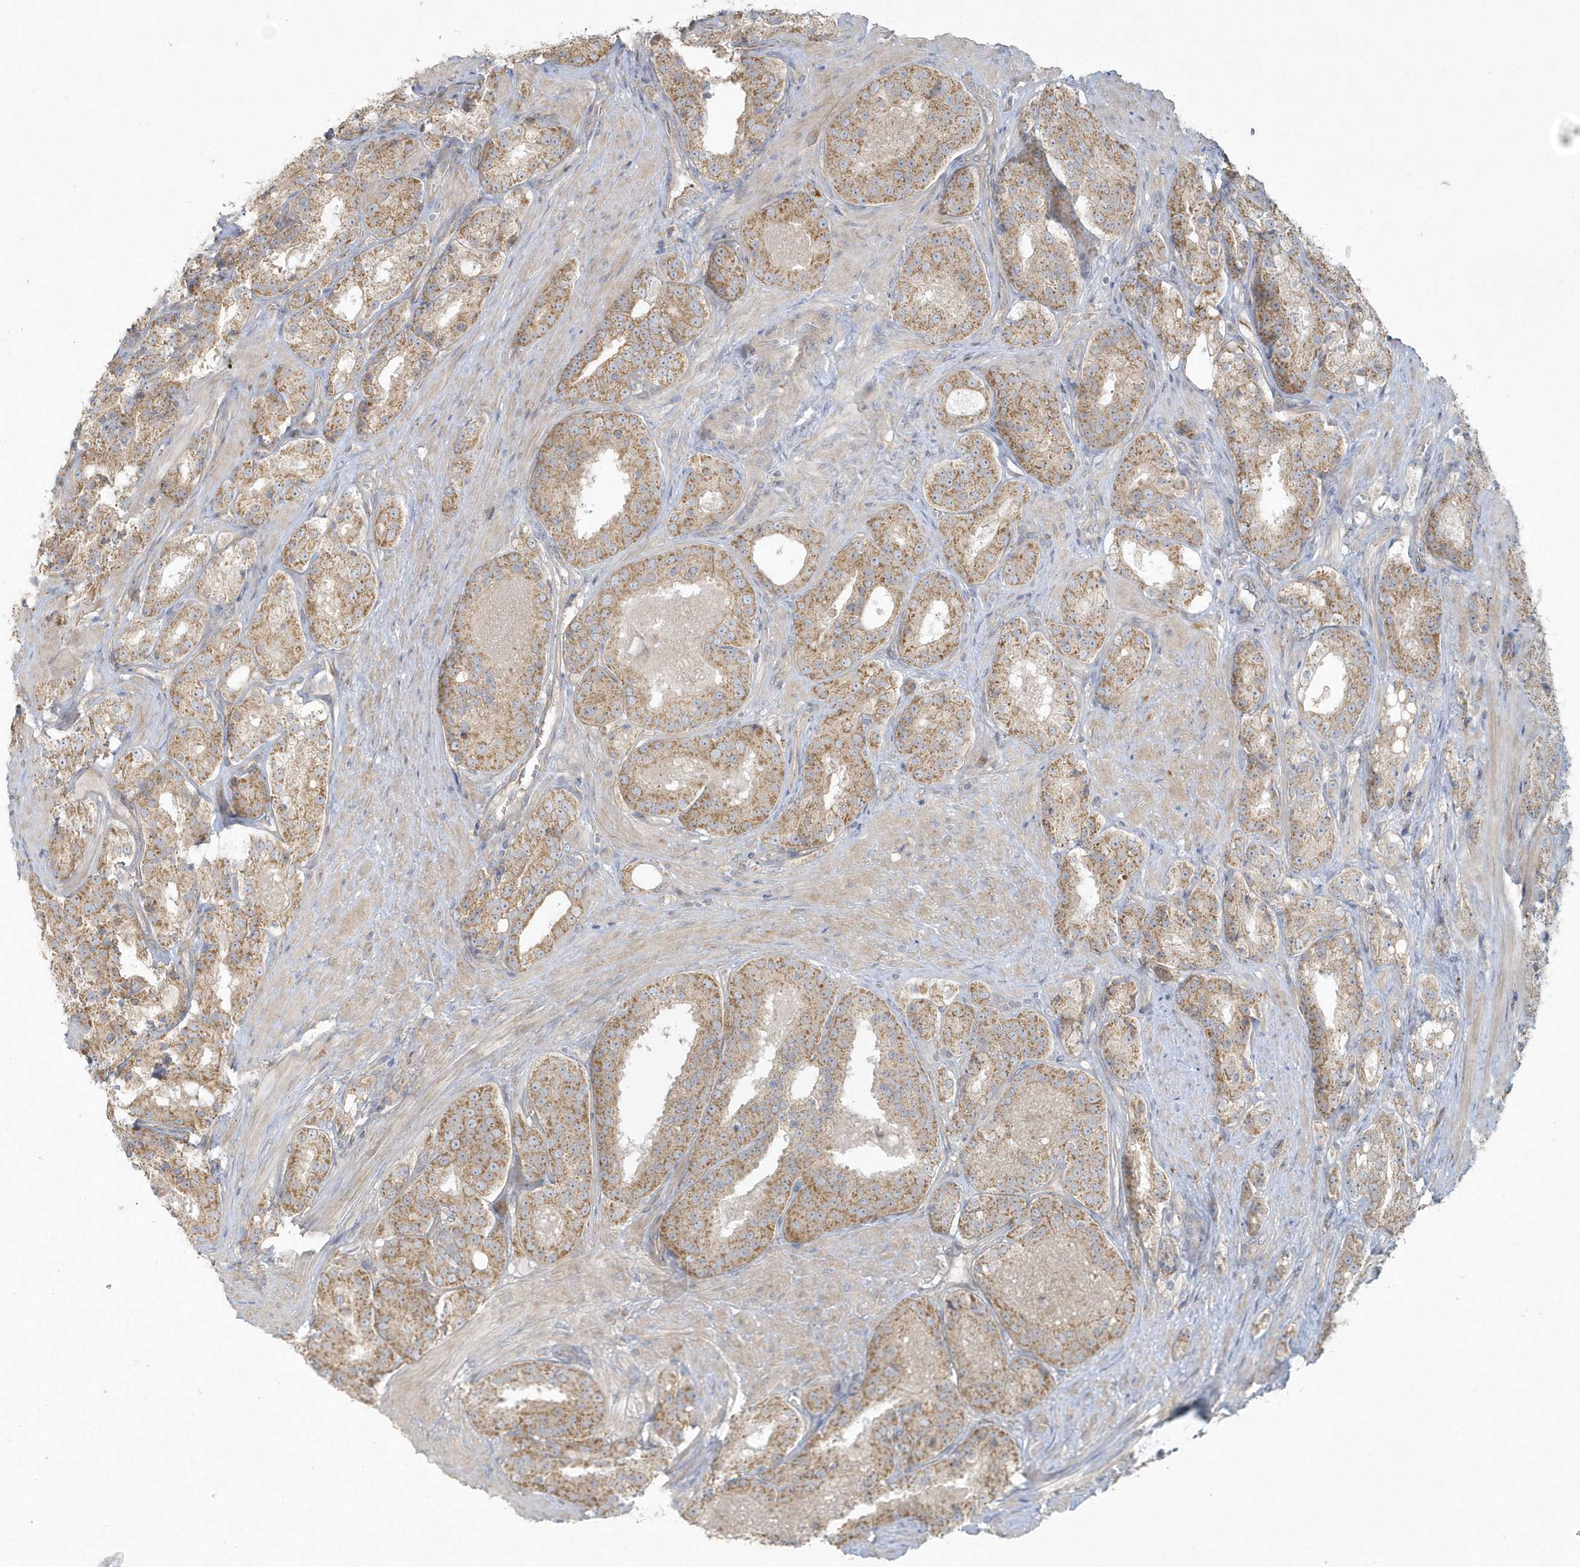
{"staining": {"intensity": "moderate", "quantity": ">75%", "location": "cytoplasmic/membranous"}, "tissue": "prostate cancer", "cell_type": "Tumor cells", "image_type": "cancer", "snomed": [{"axis": "morphology", "description": "Adenocarcinoma, High grade"}, {"axis": "topography", "description": "Prostate"}], "caption": "Prostate high-grade adenocarcinoma stained with a protein marker displays moderate staining in tumor cells.", "gene": "BLTP3A", "patient": {"sex": "male", "age": 60}}